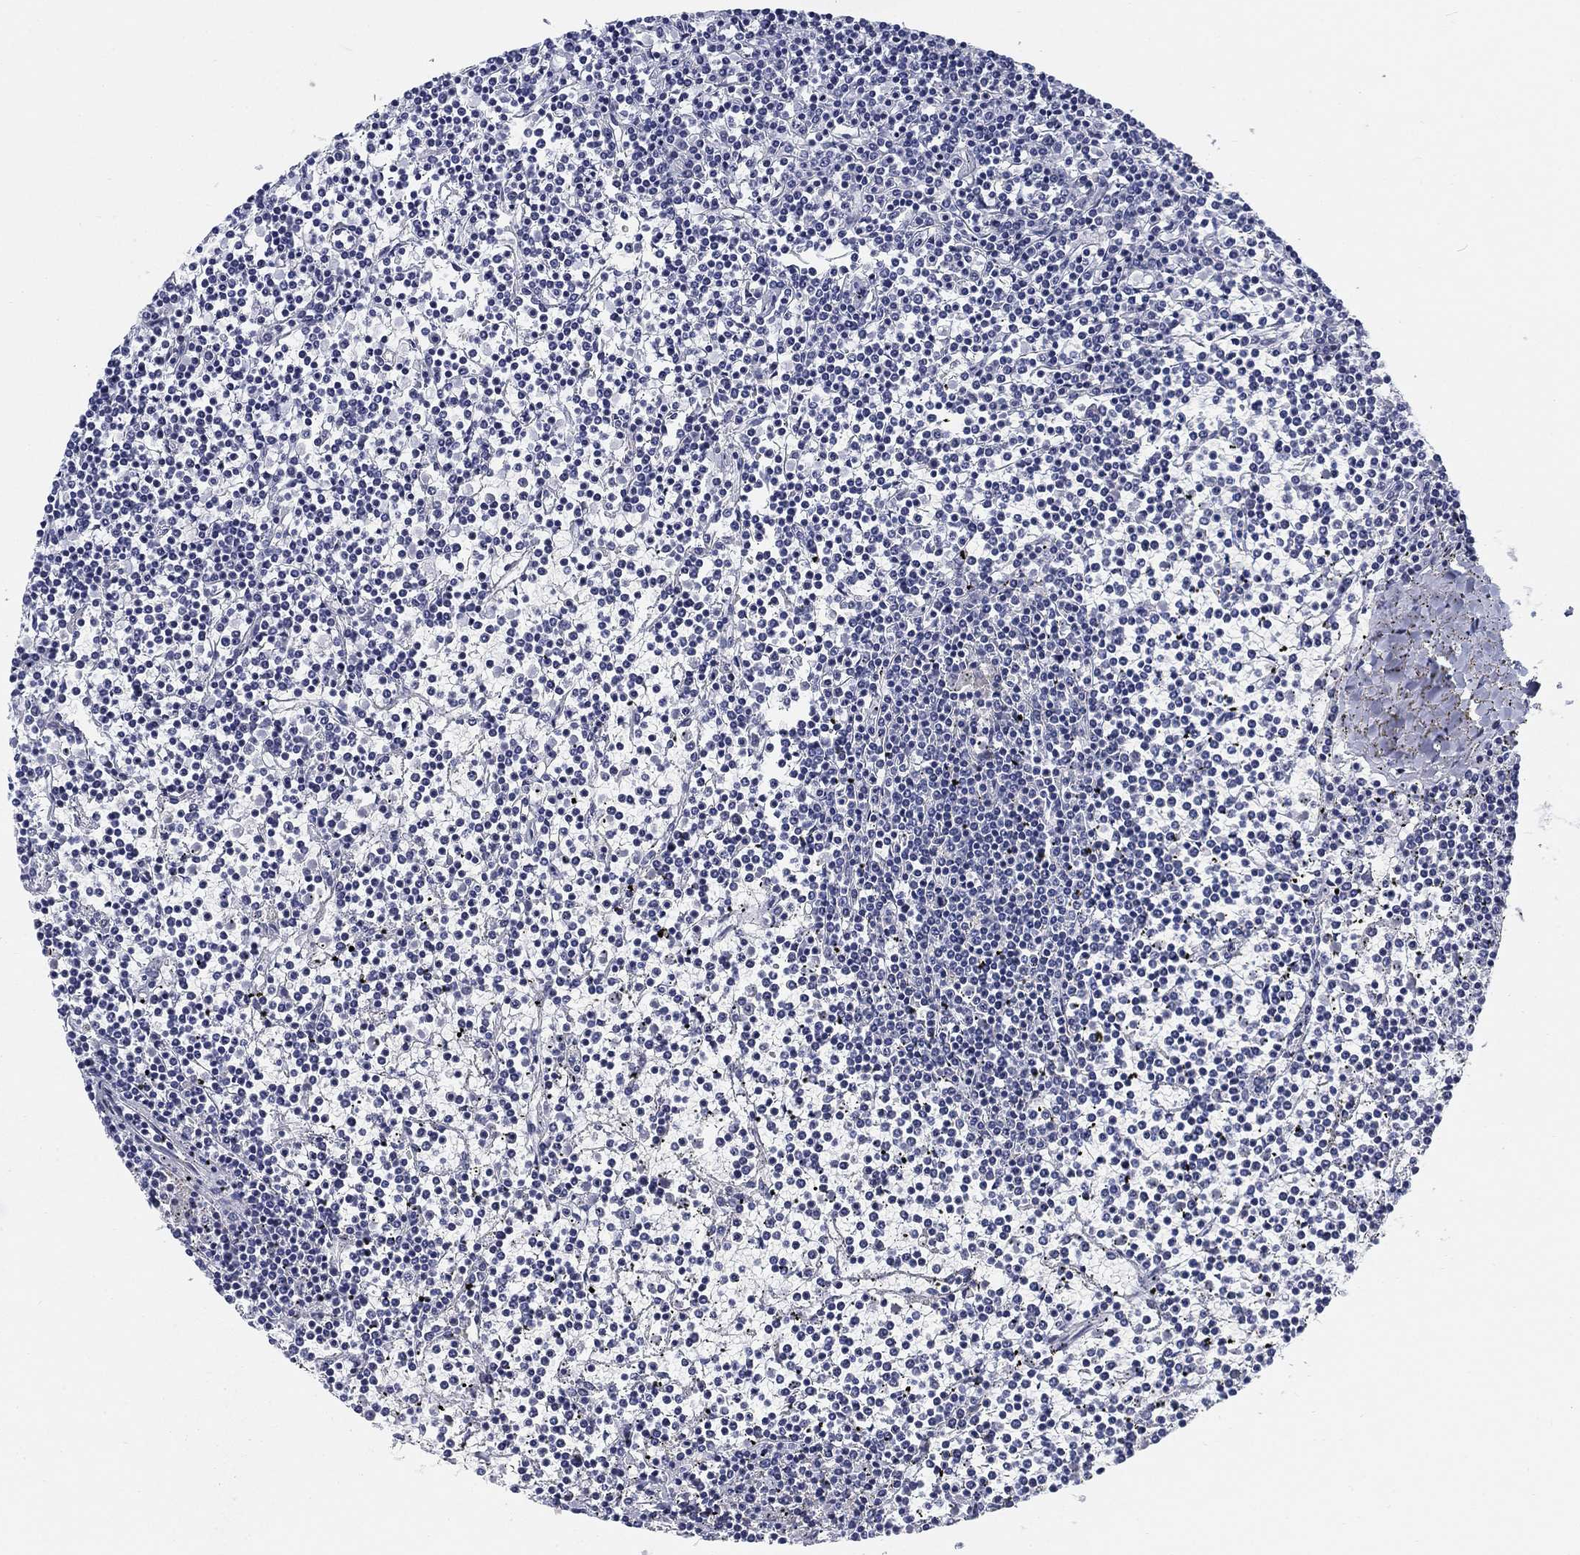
{"staining": {"intensity": "negative", "quantity": "none", "location": "none"}, "tissue": "lymphoma", "cell_type": "Tumor cells", "image_type": "cancer", "snomed": [{"axis": "morphology", "description": "Malignant lymphoma, non-Hodgkin's type, Low grade"}, {"axis": "topography", "description": "Spleen"}], "caption": "Tumor cells are negative for brown protein staining in lymphoma.", "gene": "SLC2A5", "patient": {"sex": "female", "age": 19}}